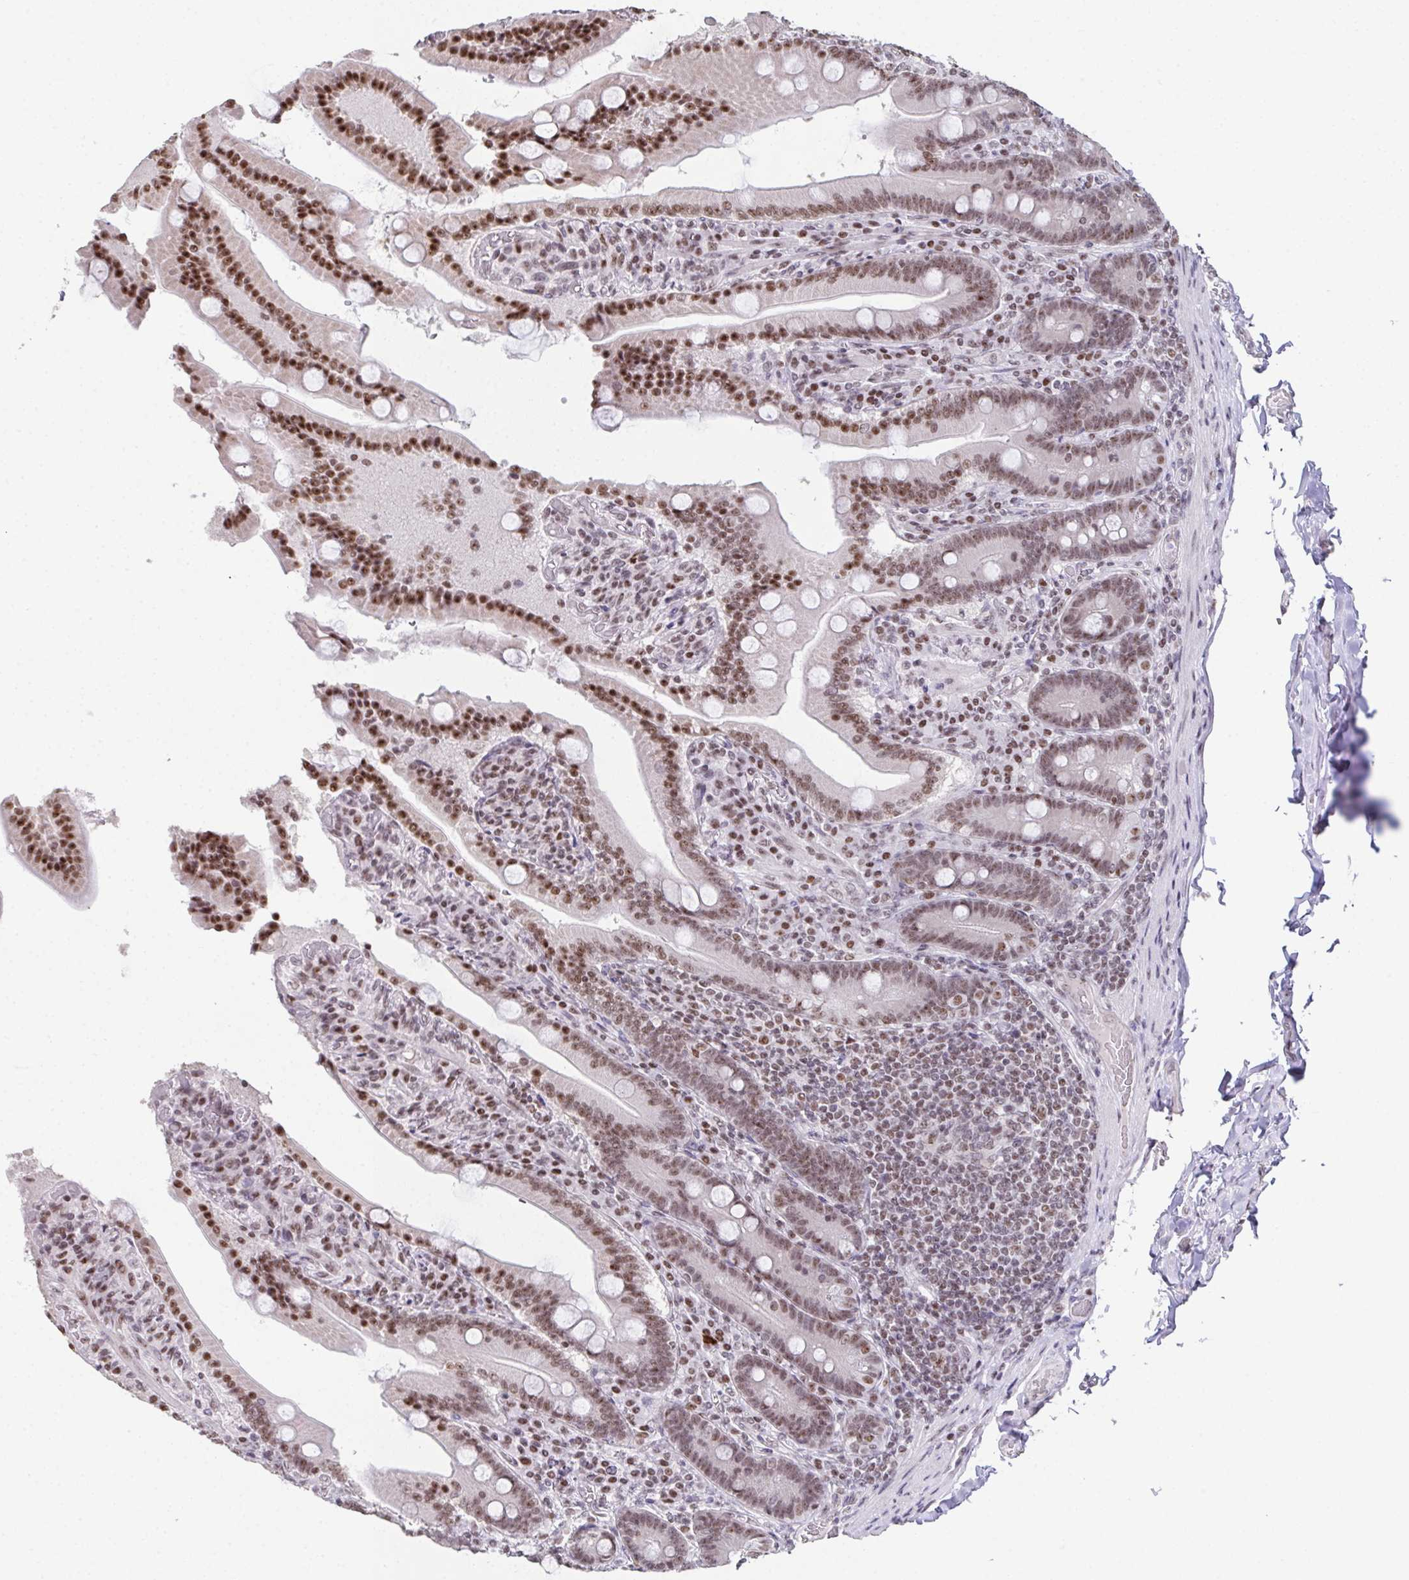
{"staining": {"intensity": "strong", "quantity": "25%-75%", "location": "nuclear"}, "tissue": "duodenum", "cell_type": "Glandular cells", "image_type": "normal", "snomed": [{"axis": "morphology", "description": "Normal tissue, NOS"}, {"axis": "topography", "description": "Duodenum"}], "caption": "Protein expression by IHC exhibits strong nuclear positivity in about 25%-75% of glandular cells in unremarkable duodenum. Using DAB (brown) and hematoxylin (blue) stains, captured at high magnification using brightfield microscopy.", "gene": "ZNF800", "patient": {"sex": "female", "age": 62}}